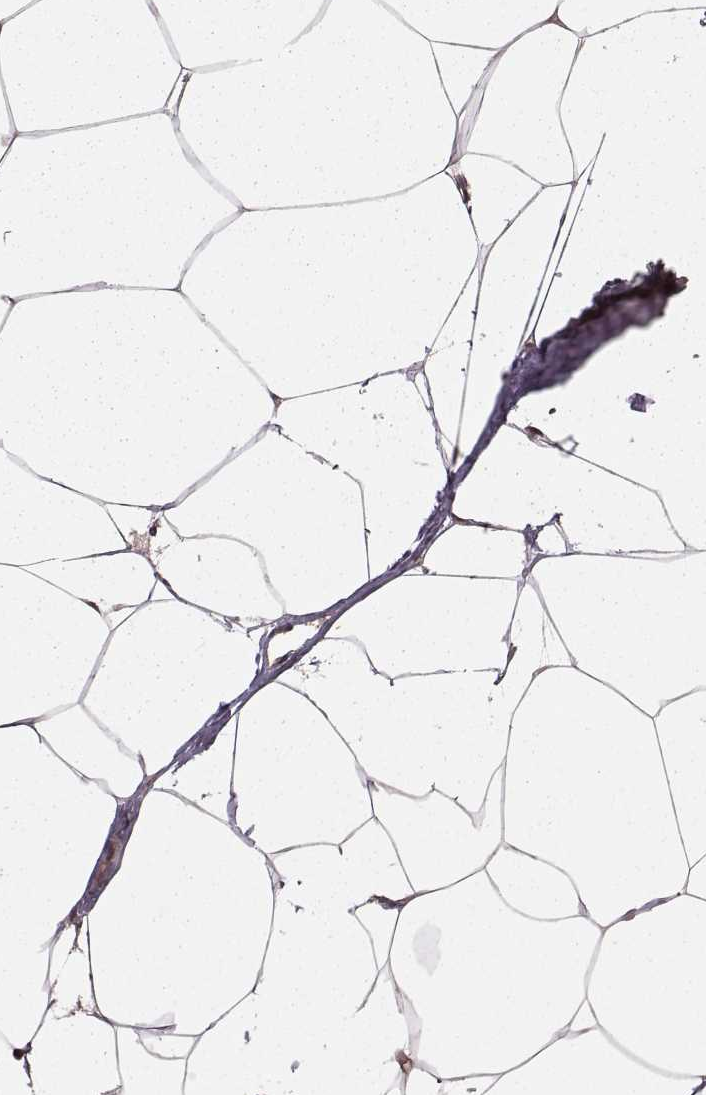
{"staining": {"intensity": "moderate", "quantity": ">75%", "location": "nuclear"}, "tissue": "breast", "cell_type": "Adipocytes", "image_type": "normal", "snomed": [{"axis": "morphology", "description": "Normal tissue, NOS"}, {"axis": "topography", "description": "Breast"}], "caption": "Breast stained with immunohistochemistry (IHC) exhibits moderate nuclear positivity in about >75% of adipocytes.", "gene": "DEDD", "patient": {"sex": "female", "age": 32}}